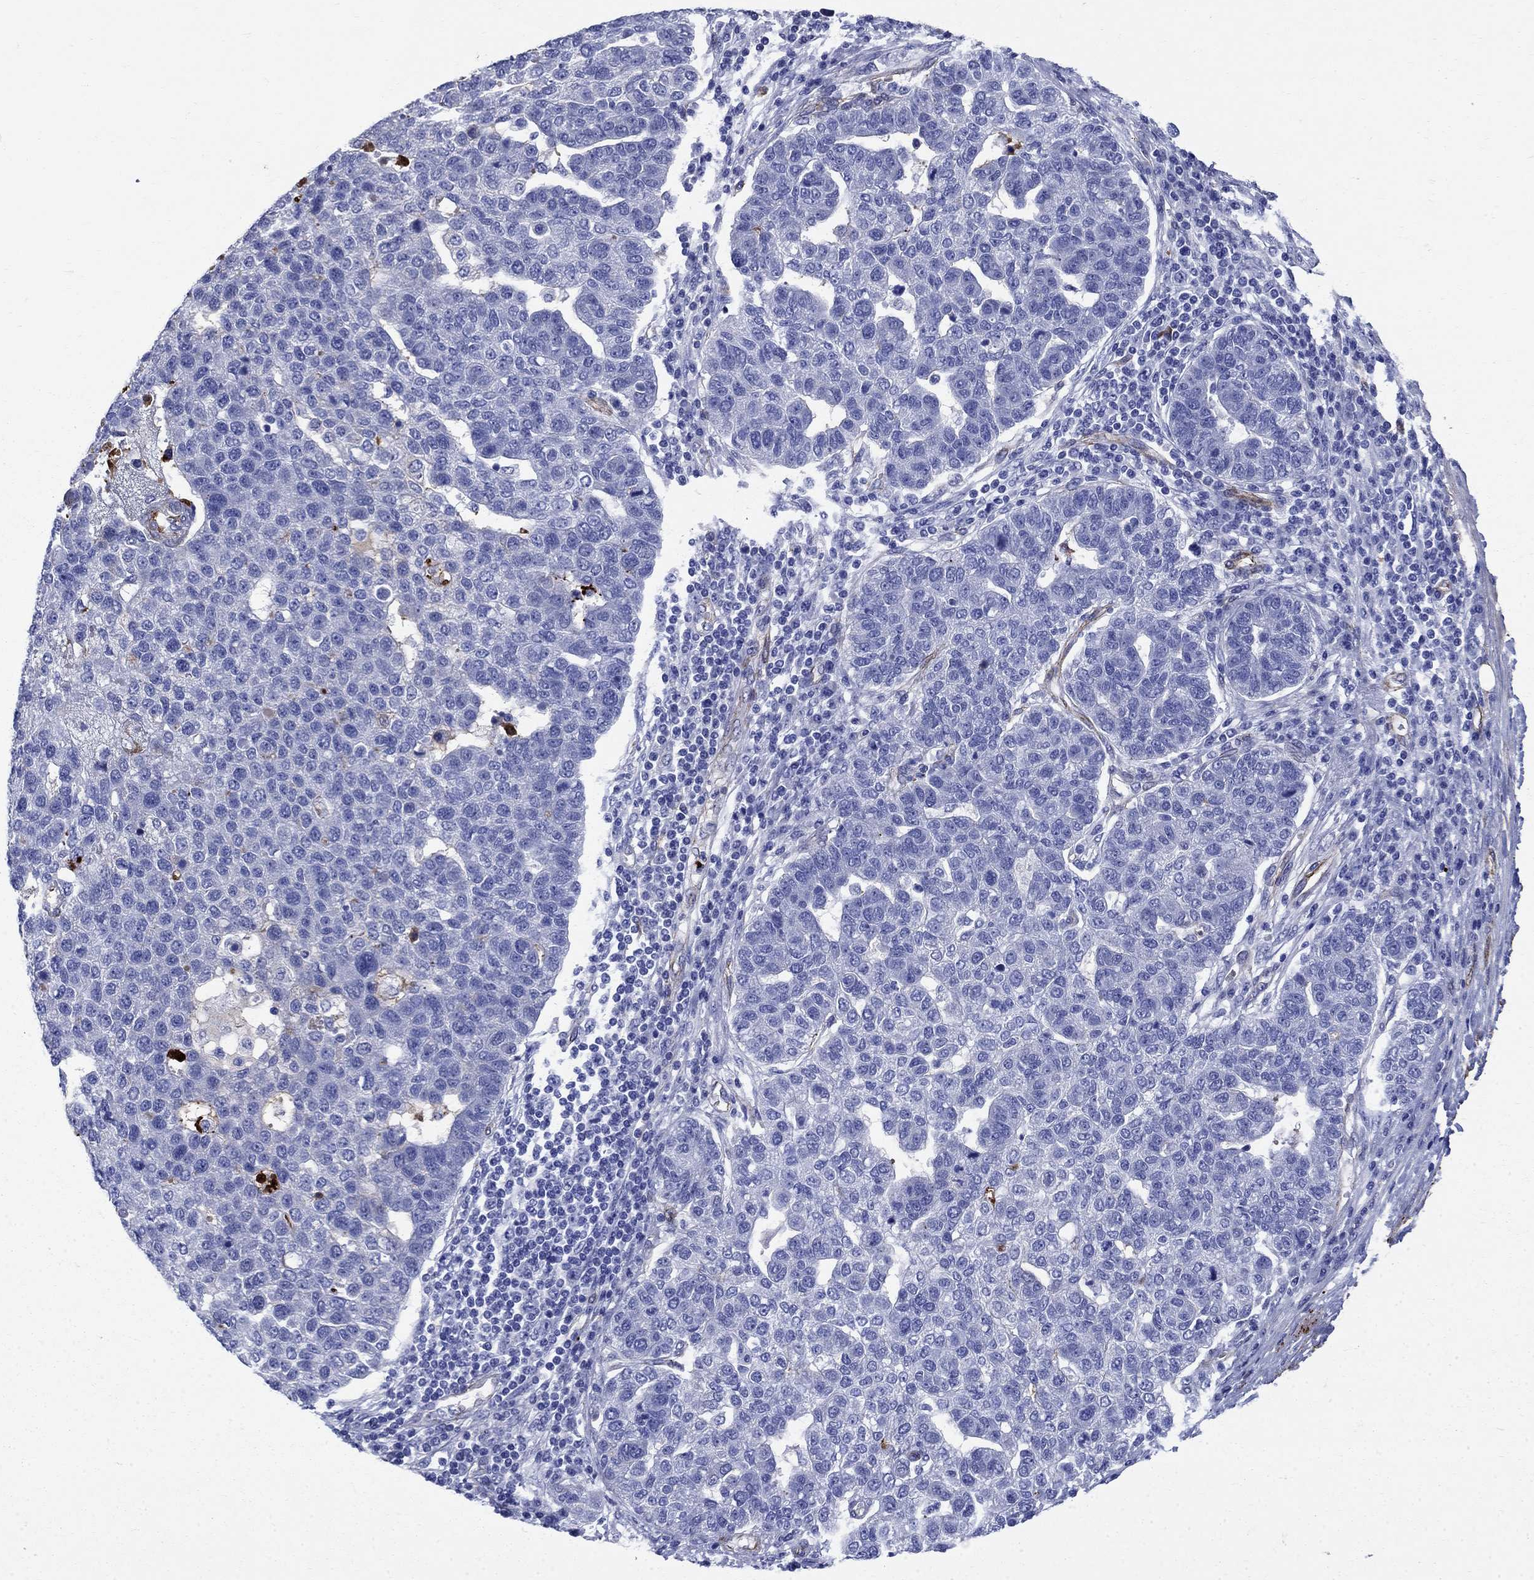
{"staining": {"intensity": "negative", "quantity": "none", "location": "none"}, "tissue": "pancreatic cancer", "cell_type": "Tumor cells", "image_type": "cancer", "snomed": [{"axis": "morphology", "description": "Adenocarcinoma, NOS"}, {"axis": "topography", "description": "Pancreas"}], "caption": "Immunohistochemistry photomicrograph of adenocarcinoma (pancreatic) stained for a protein (brown), which shows no positivity in tumor cells.", "gene": "VTN", "patient": {"sex": "female", "age": 61}}